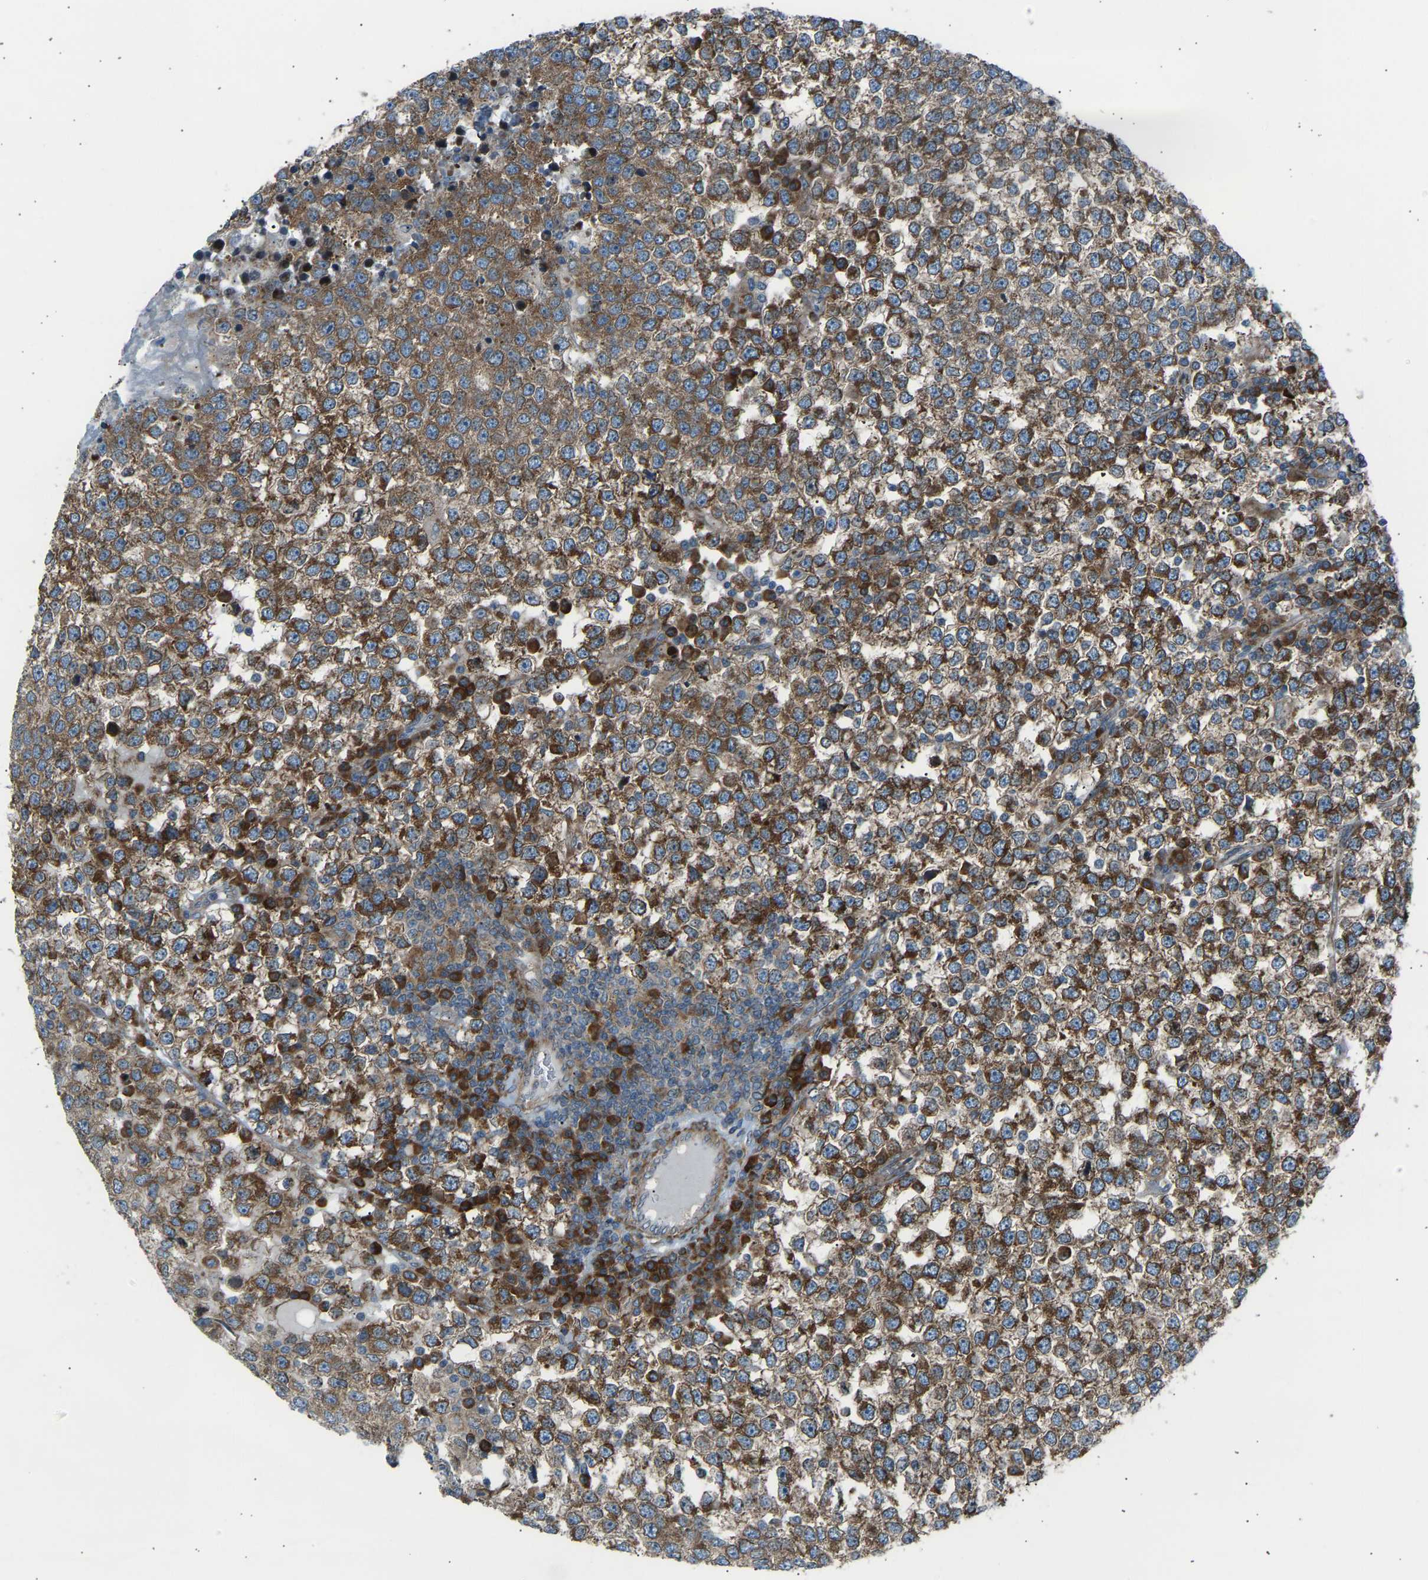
{"staining": {"intensity": "moderate", "quantity": ">75%", "location": "cytoplasmic/membranous"}, "tissue": "testis cancer", "cell_type": "Tumor cells", "image_type": "cancer", "snomed": [{"axis": "morphology", "description": "Seminoma, NOS"}, {"axis": "topography", "description": "Testis"}], "caption": "Testis cancer stained for a protein (brown) shows moderate cytoplasmic/membranous positive staining in about >75% of tumor cells.", "gene": "VPS41", "patient": {"sex": "male", "age": 65}}